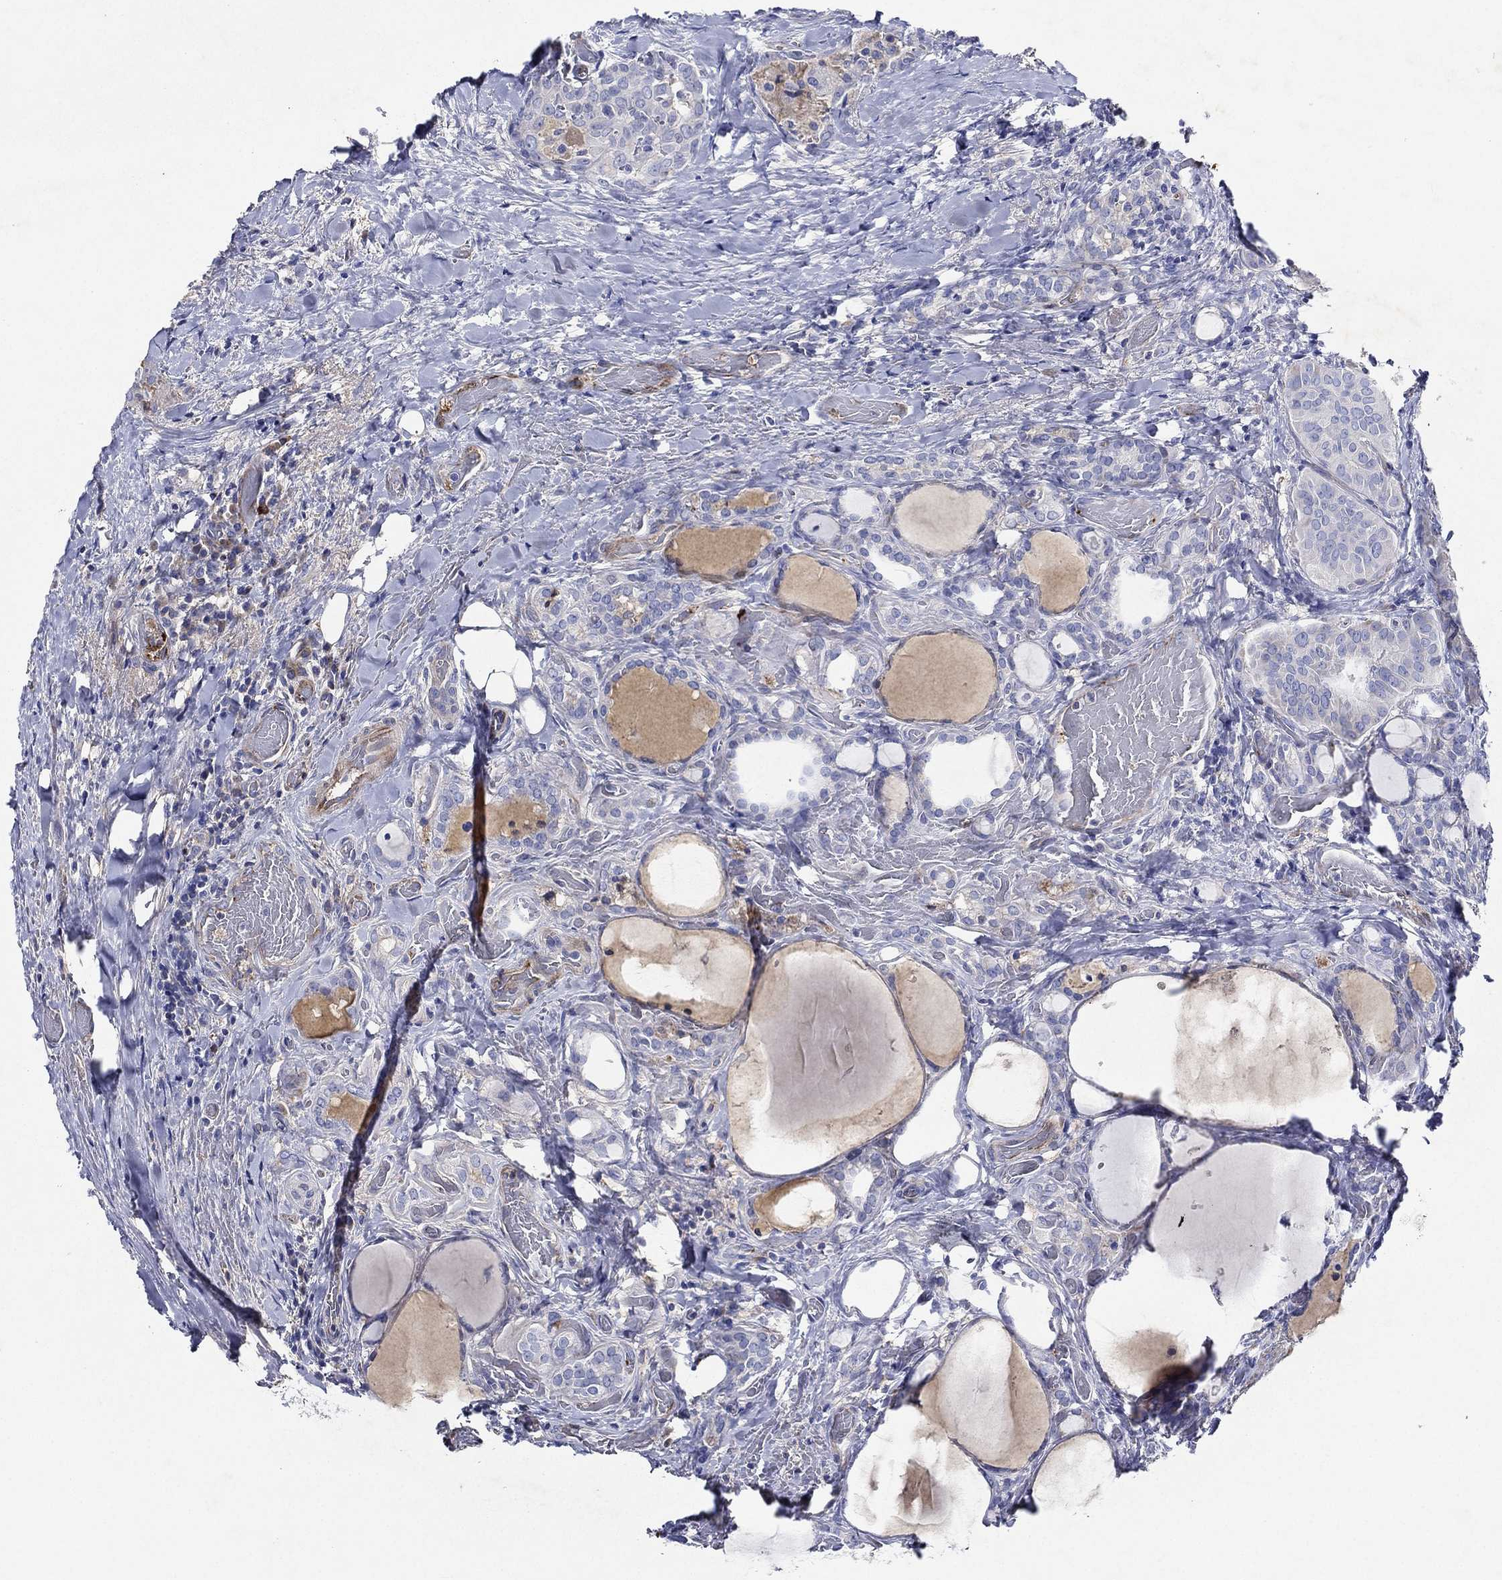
{"staining": {"intensity": "negative", "quantity": "none", "location": "none"}, "tissue": "thyroid cancer", "cell_type": "Tumor cells", "image_type": "cancer", "snomed": [{"axis": "morphology", "description": "Papillary adenocarcinoma, NOS"}, {"axis": "topography", "description": "Thyroid gland"}], "caption": "Thyroid cancer stained for a protein using immunohistochemistry shows no expression tumor cells.", "gene": "TMPRSS11D", "patient": {"sex": "female", "age": 39}}